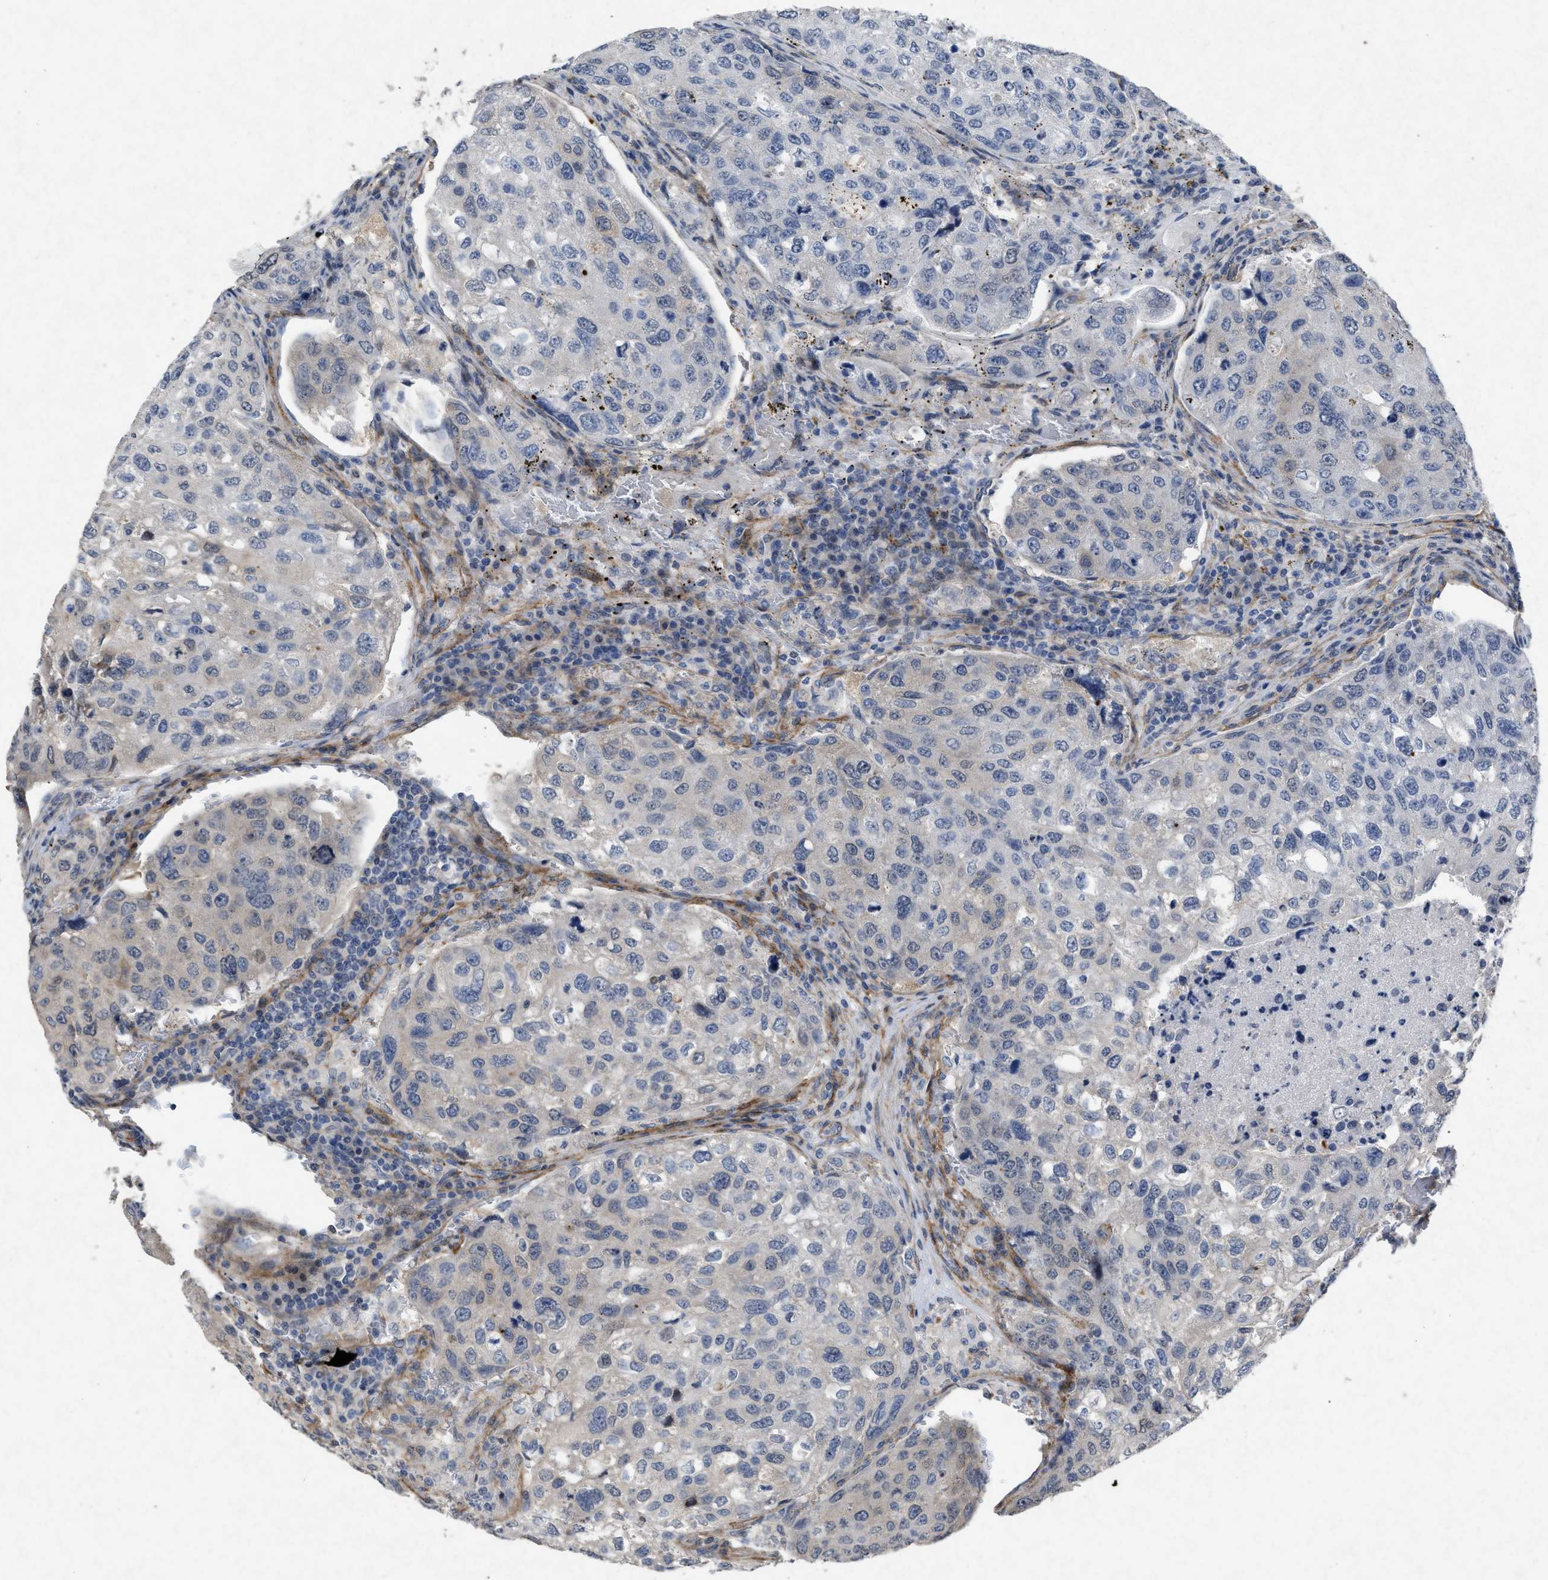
{"staining": {"intensity": "negative", "quantity": "none", "location": "none"}, "tissue": "urothelial cancer", "cell_type": "Tumor cells", "image_type": "cancer", "snomed": [{"axis": "morphology", "description": "Urothelial carcinoma, High grade"}, {"axis": "topography", "description": "Lymph node"}, {"axis": "topography", "description": "Urinary bladder"}], "caption": "This is an IHC image of urothelial cancer. There is no staining in tumor cells.", "gene": "PDGFRA", "patient": {"sex": "male", "age": 51}}